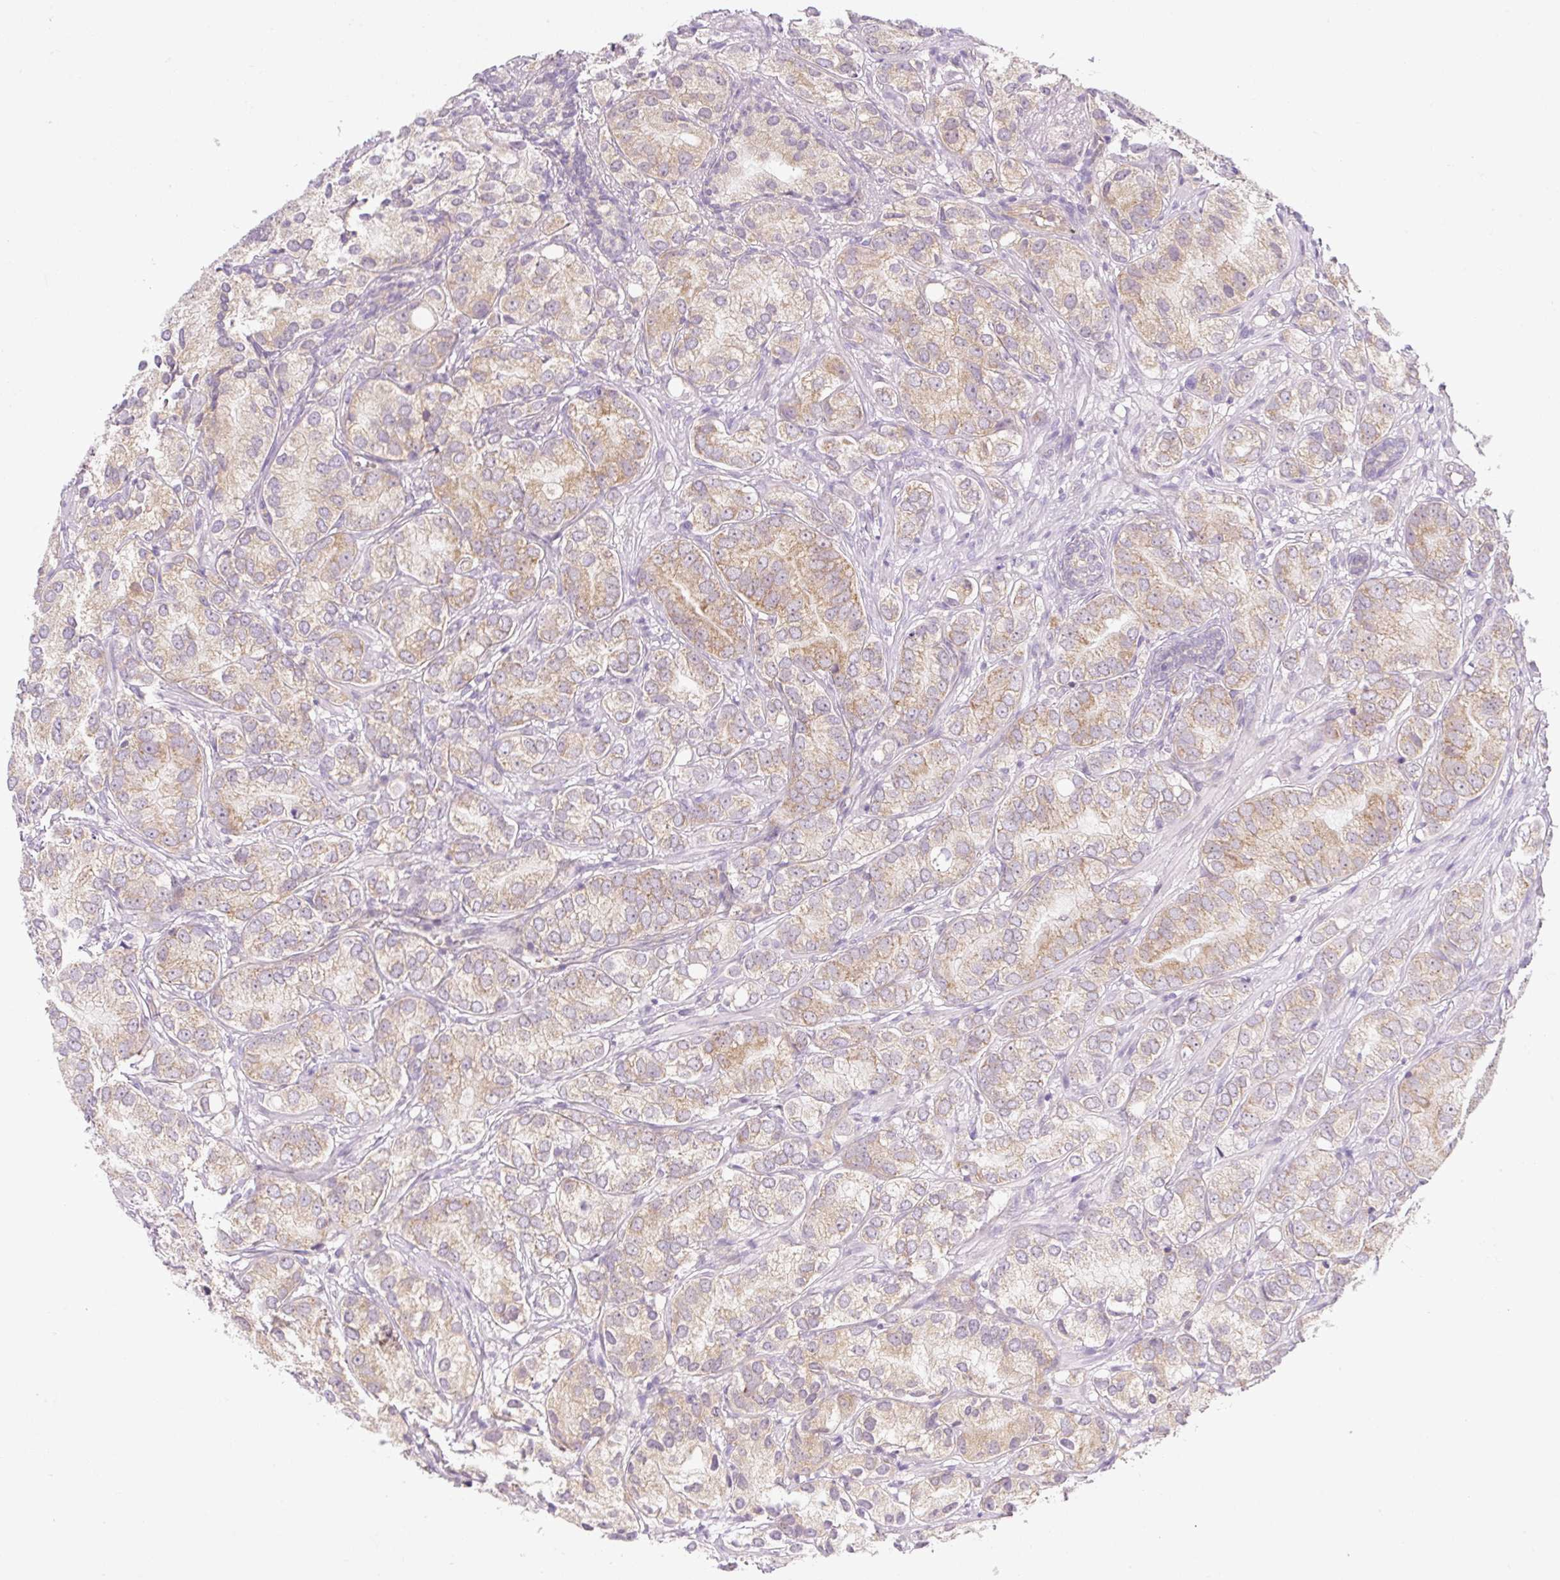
{"staining": {"intensity": "moderate", "quantity": "25%-75%", "location": "cytoplasmic/membranous"}, "tissue": "prostate cancer", "cell_type": "Tumor cells", "image_type": "cancer", "snomed": [{"axis": "morphology", "description": "Adenocarcinoma, High grade"}, {"axis": "topography", "description": "Prostate"}], "caption": "Tumor cells exhibit medium levels of moderate cytoplasmic/membranous staining in approximately 25%-75% of cells in human prostate cancer (adenocarcinoma (high-grade)).", "gene": "OMA1", "patient": {"sex": "male", "age": 82}}